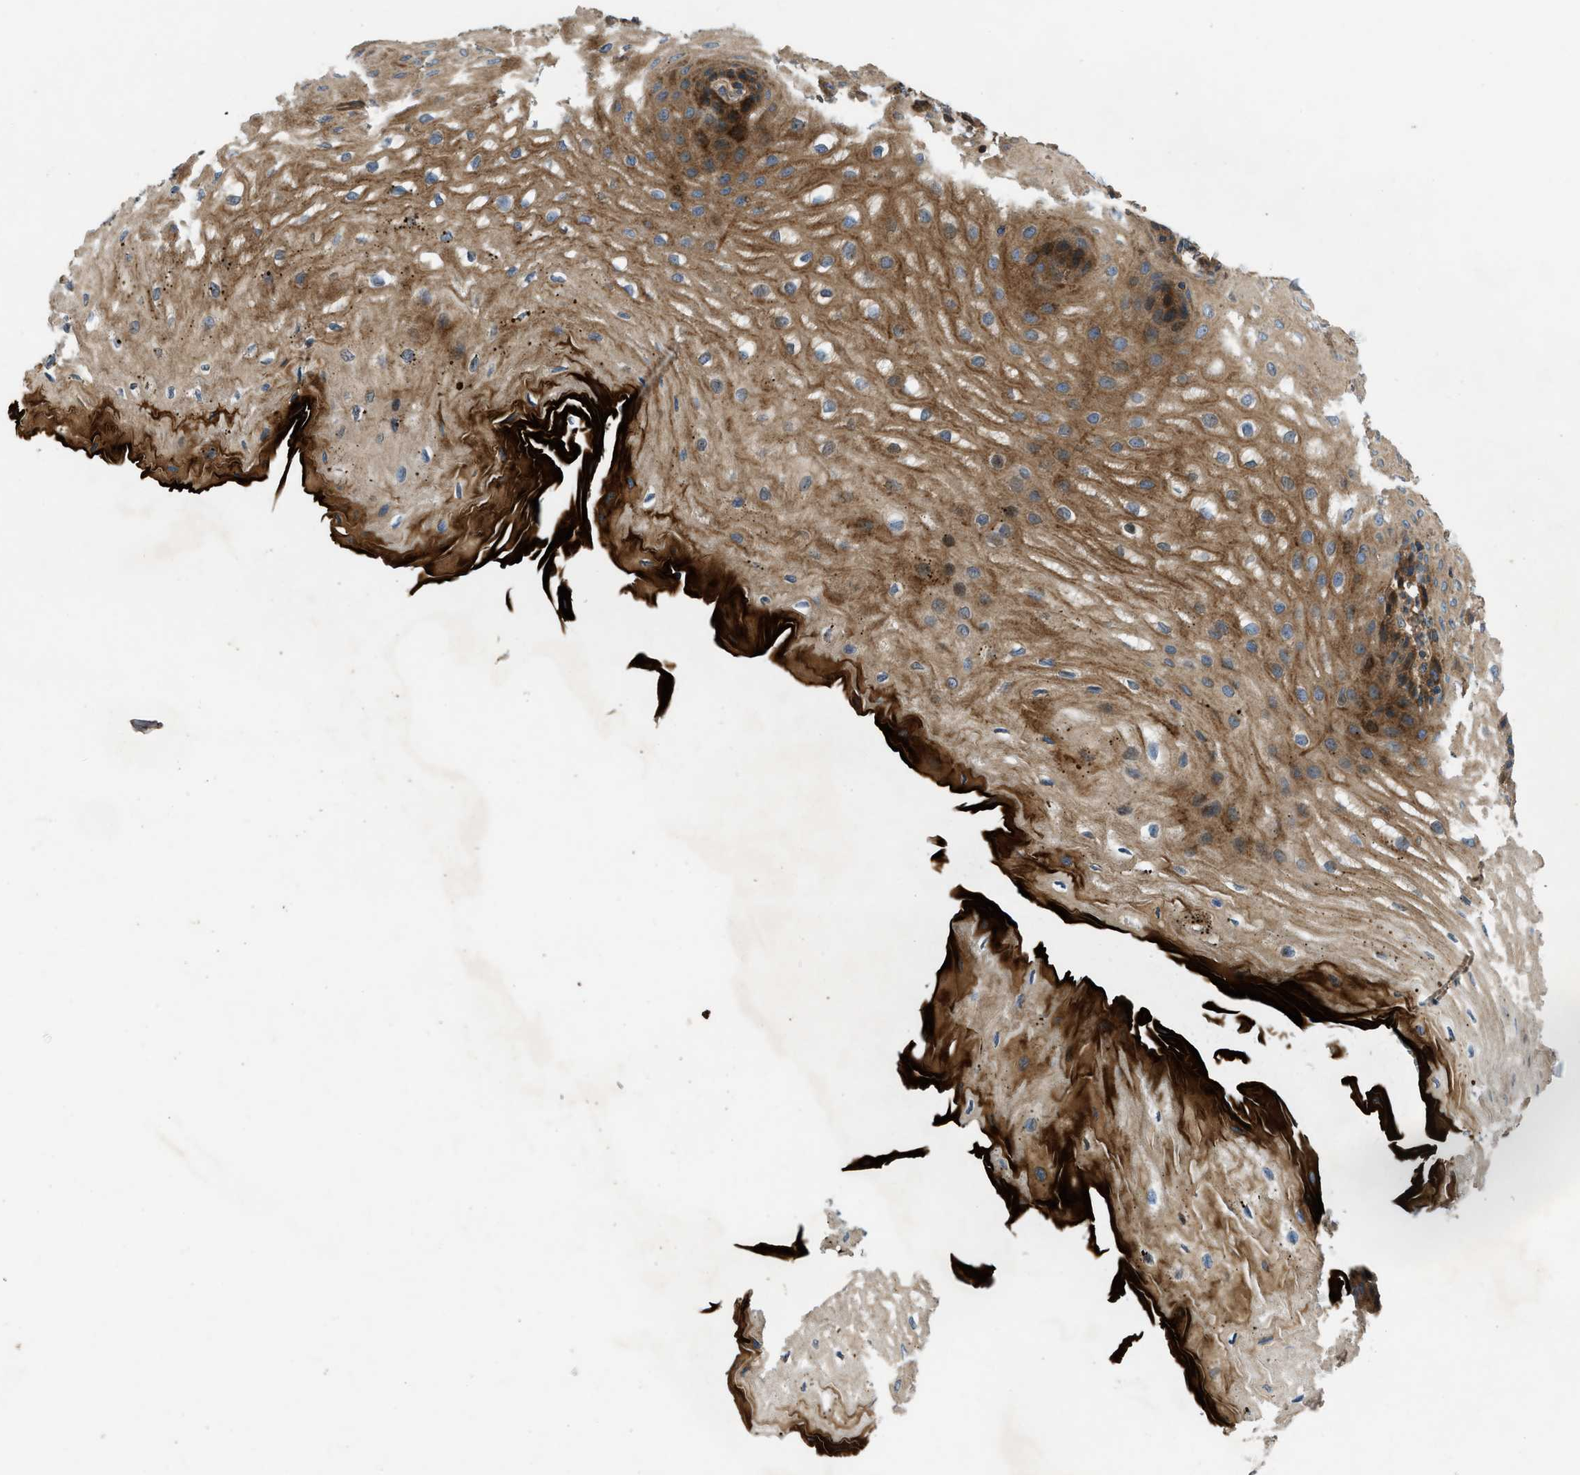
{"staining": {"intensity": "moderate", "quantity": ">75%", "location": "cytoplasmic/membranous"}, "tissue": "esophagus", "cell_type": "Squamous epithelial cells", "image_type": "normal", "snomed": [{"axis": "morphology", "description": "Normal tissue, NOS"}, {"axis": "topography", "description": "Esophagus"}], "caption": "Immunohistochemistry (DAB (3,3'-diaminobenzidine)) staining of normal human esophagus demonstrates moderate cytoplasmic/membranous protein staining in approximately >75% of squamous epithelial cells.", "gene": "CNNM3", "patient": {"sex": "male", "age": 54}}